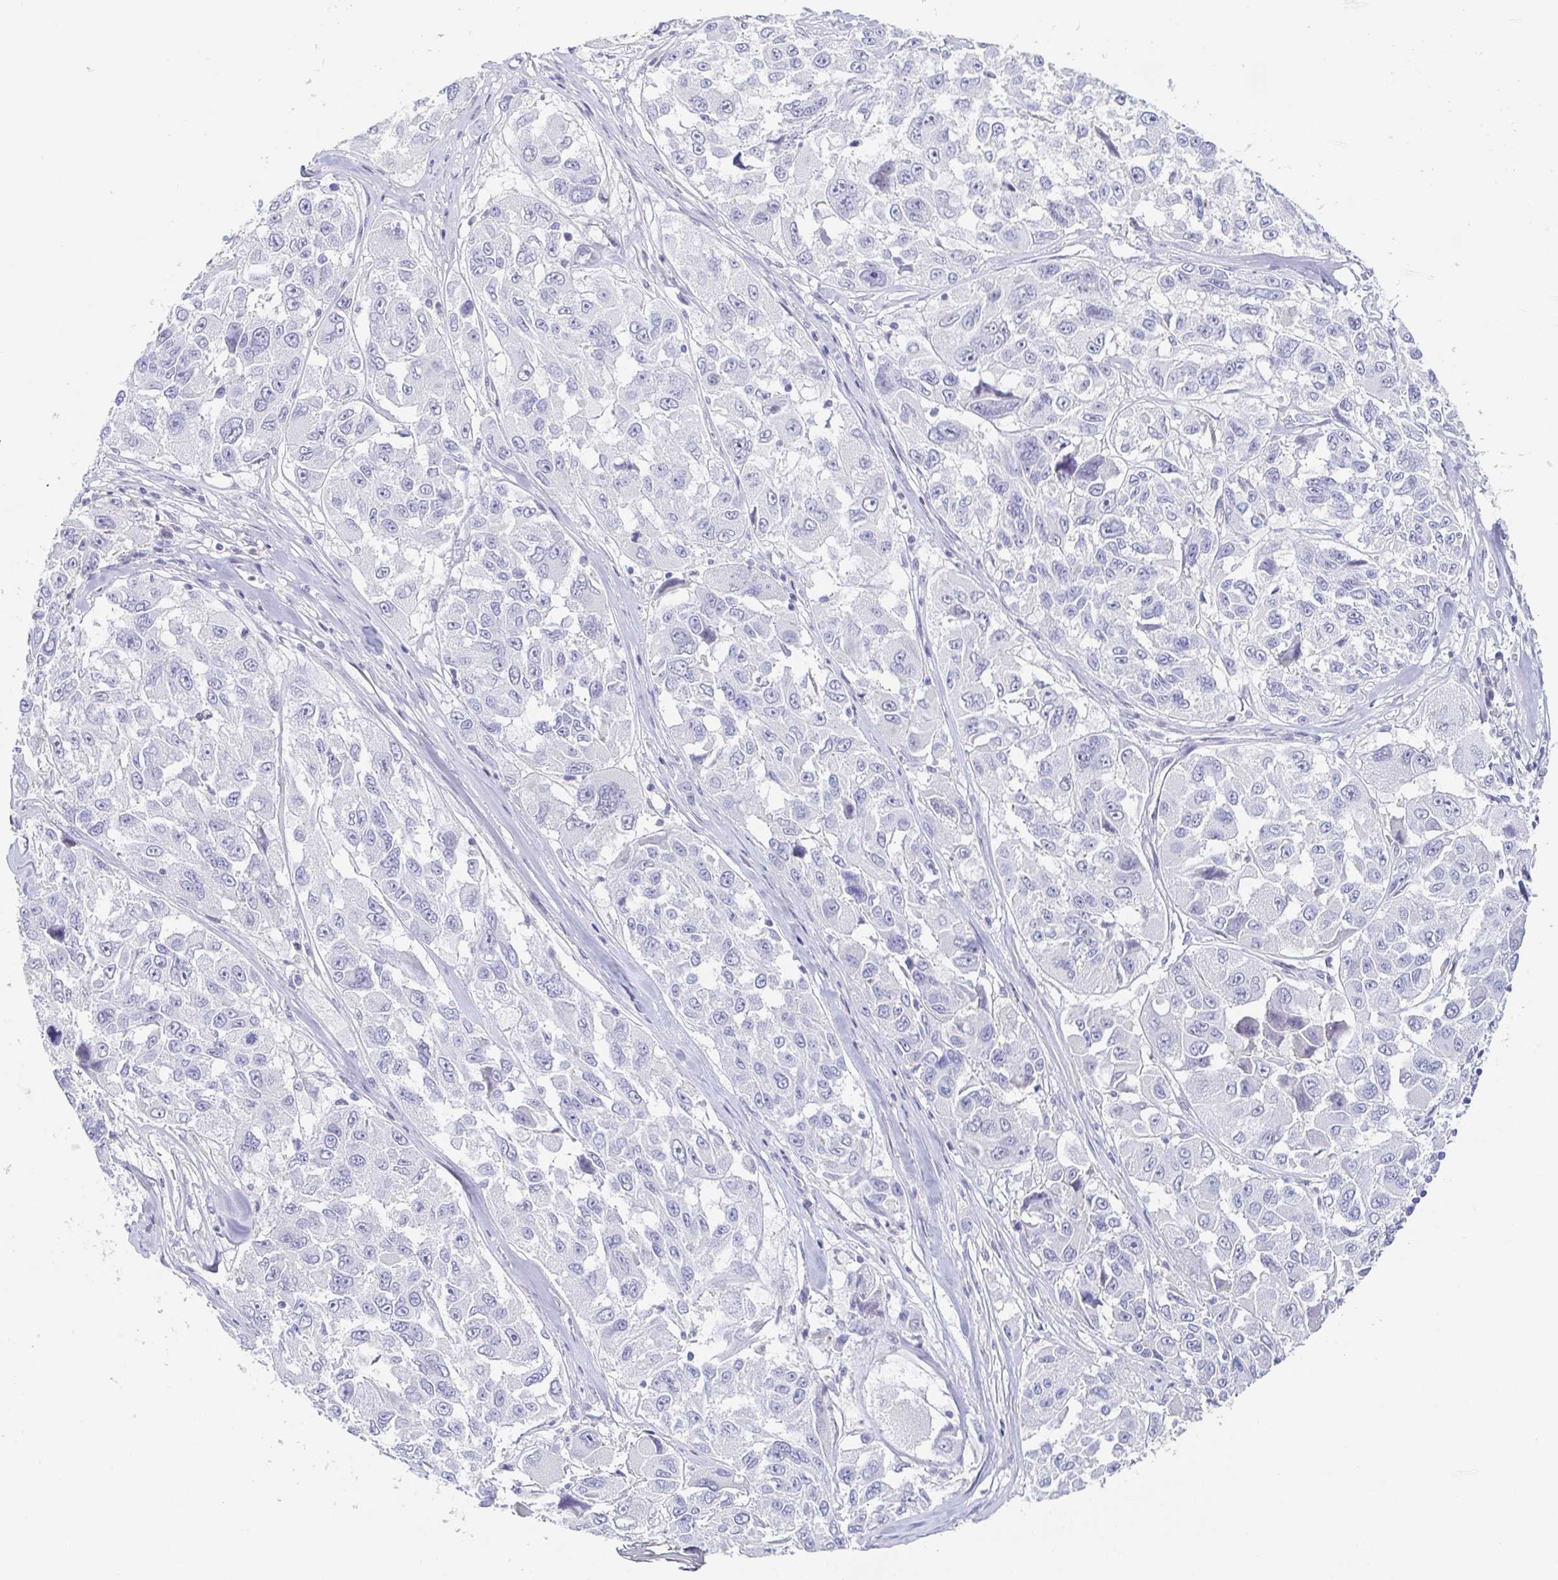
{"staining": {"intensity": "negative", "quantity": "none", "location": "none"}, "tissue": "melanoma", "cell_type": "Tumor cells", "image_type": "cancer", "snomed": [{"axis": "morphology", "description": "Malignant melanoma, NOS"}, {"axis": "topography", "description": "Skin"}], "caption": "DAB (3,3'-diaminobenzidine) immunohistochemical staining of malignant melanoma displays no significant positivity in tumor cells.", "gene": "RHOV", "patient": {"sex": "female", "age": 66}}